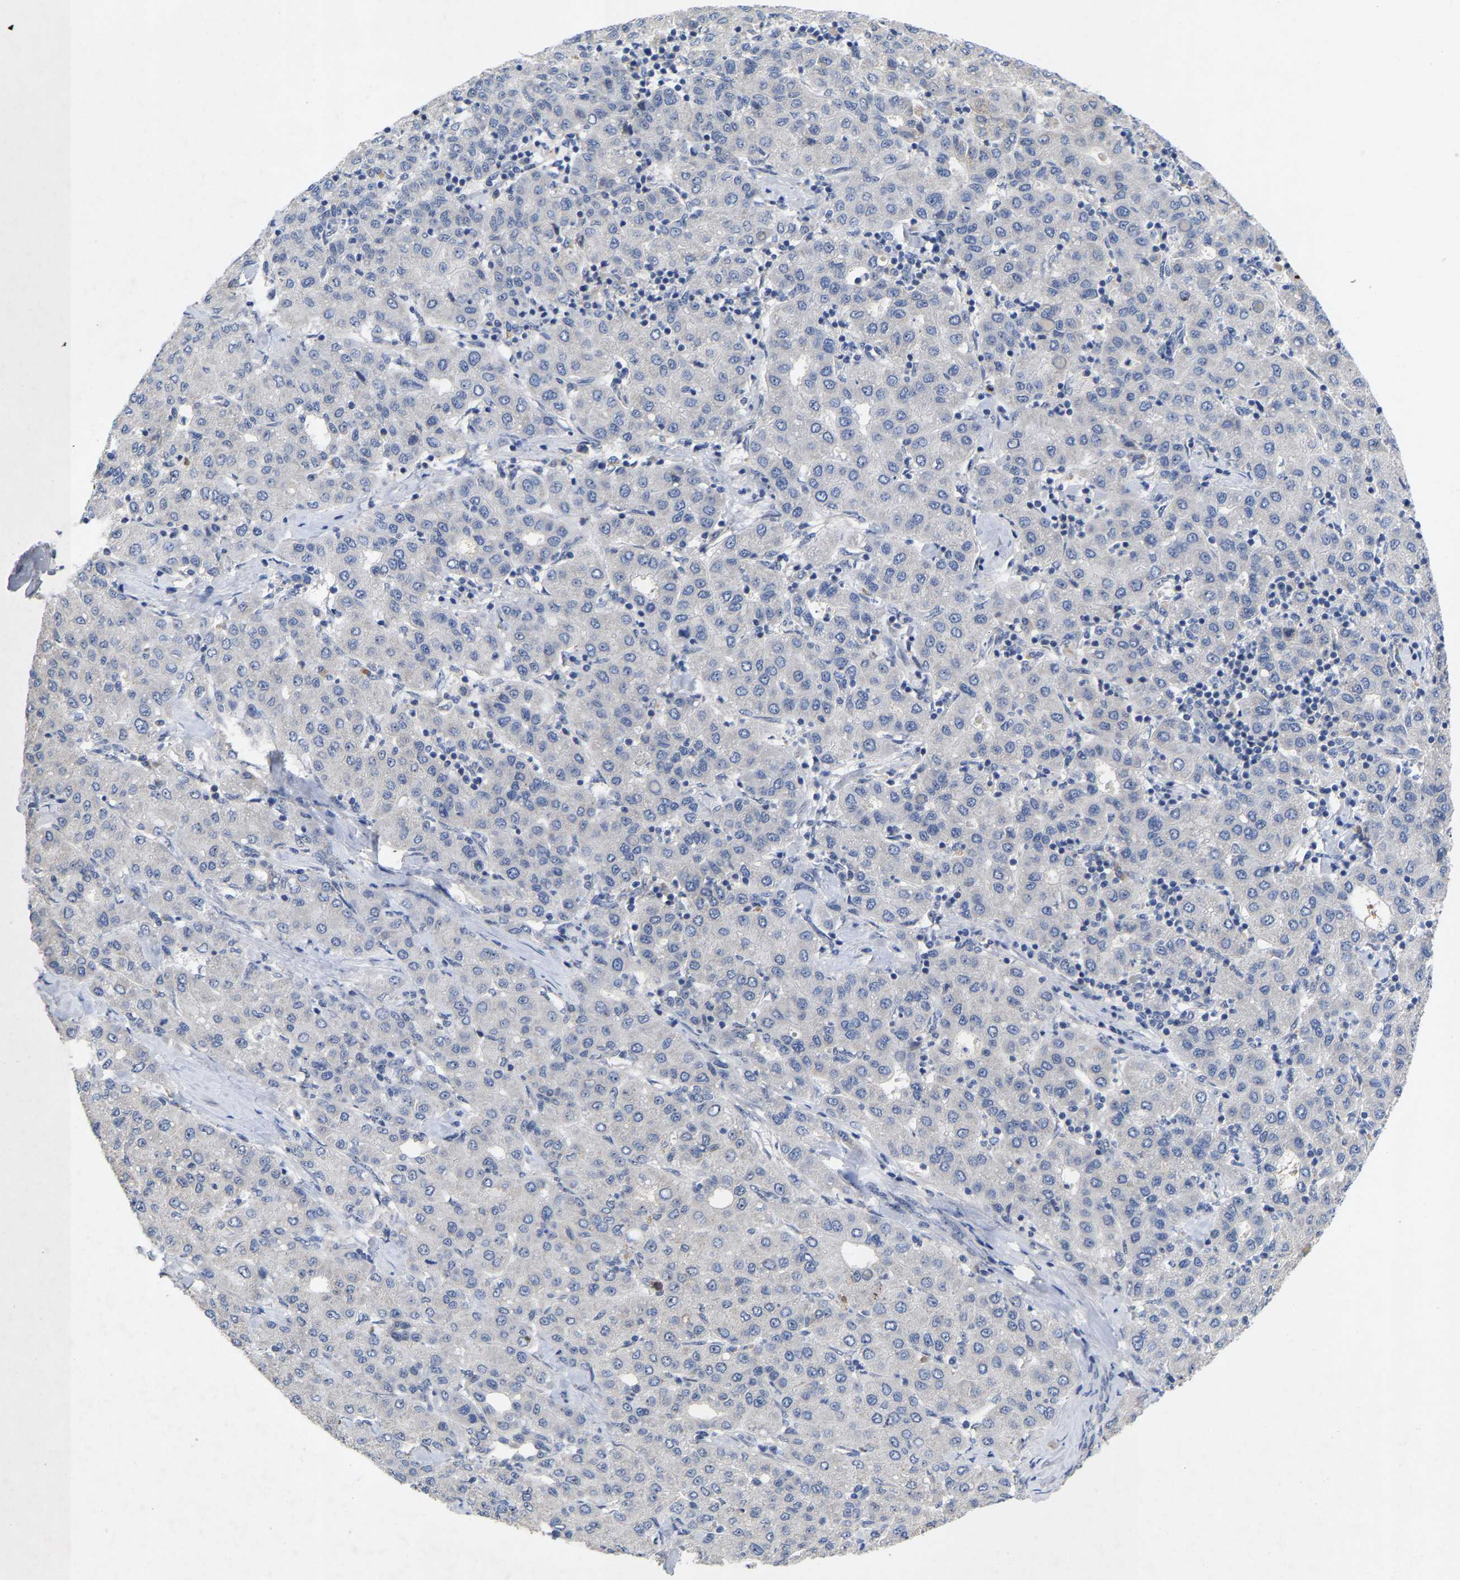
{"staining": {"intensity": "negative", "quantity": "none", "location": "none"}, "tissue": "liver cancer", "cell_type": "Tumor cells", "image_type": "cancer", "snomed": [{"axis": "morphology", "description": "Carcinoma, Hepatocellular, NOS"}, {"axis": "topography", "description": "Liver"}], "caption": "DAB immunohistochemical staining of hepatocellular carcinoma (liver) reveals no significant expression in tumor cells.", "gene": "NLE1", "patient": {"sex": "male", "age": 65}}